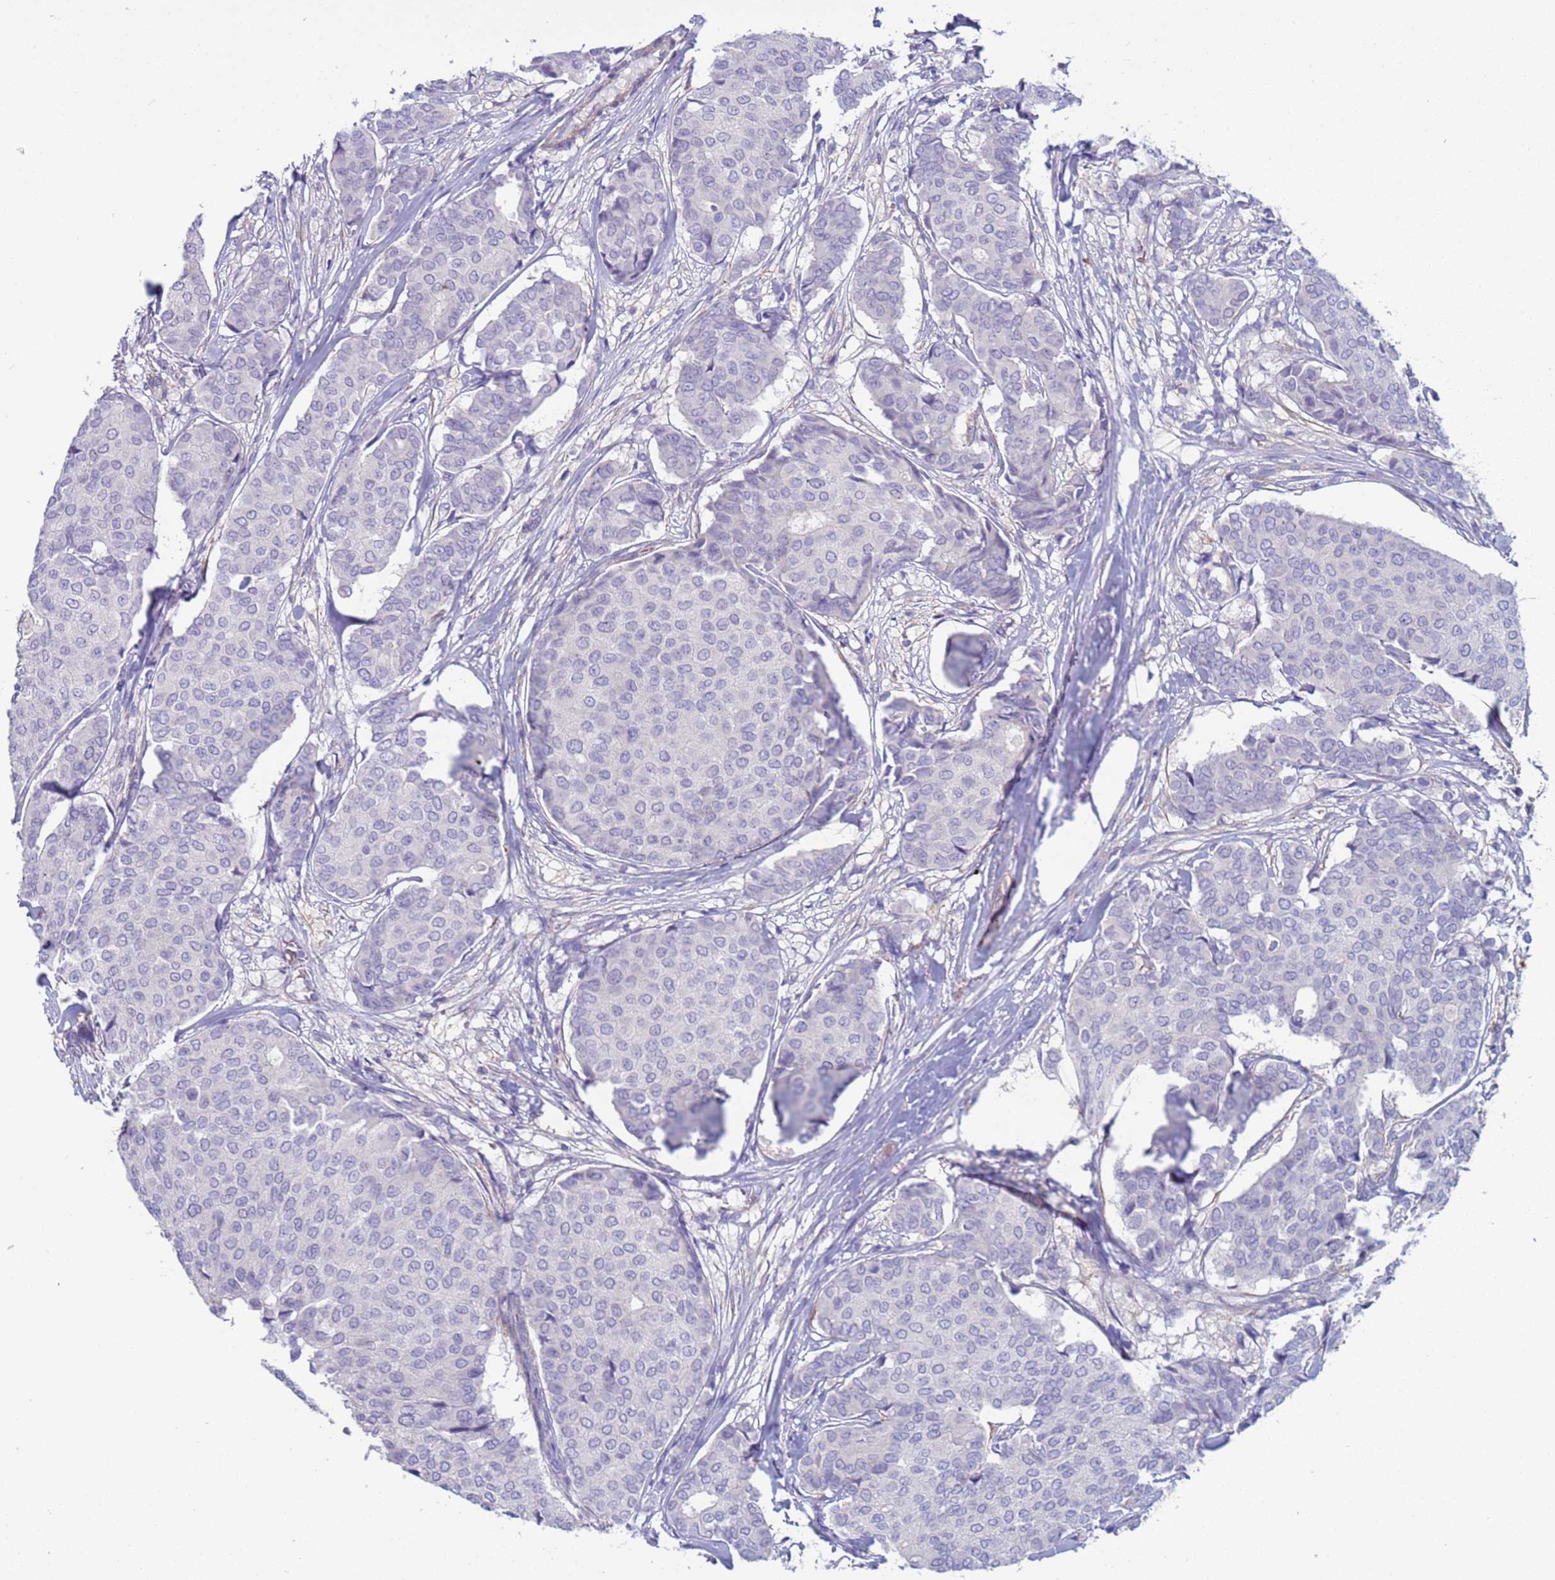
{"staining": {"intensity": "negative", "quantity": "none", "location": "none"}, "tissue": "breast cancer", "cell_type": "Tumor cells", "image_type": "cancer", "snomed": [{"axis": "morphology", "description": "Duct carcinoma"}, {"axis": "topography", "description": "Breast"}], "caption": "Tumor cells show no significant protein positivity in breast cancer (invasive ductal carcinoma).", "gene": "KBTBD3", "patient": {"sex": "female", "age": 75}}